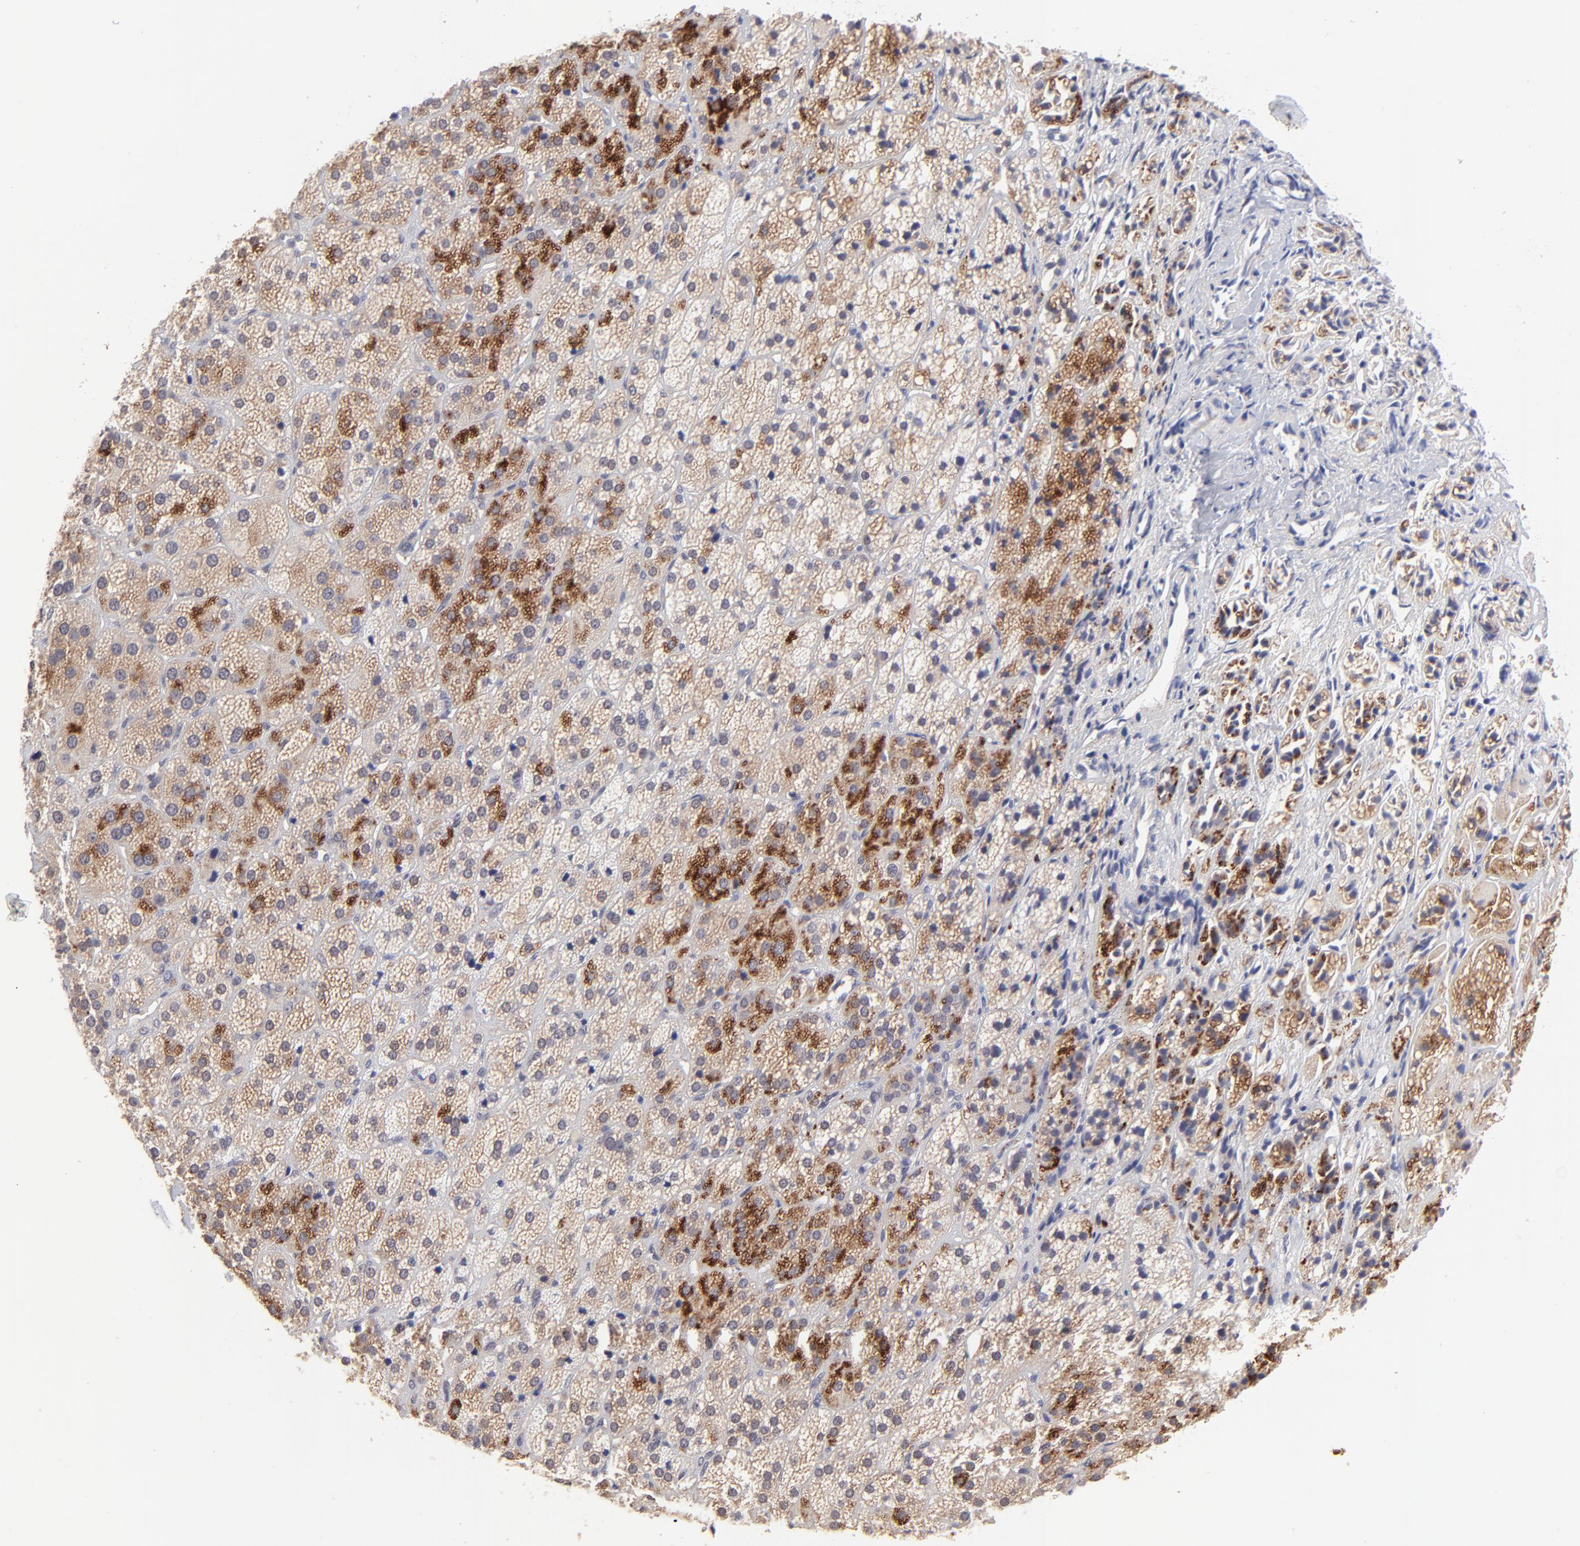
{"staining": {"intensity": "moderate", "quantity": "25%-75%", "location": "cytoplasmic/membranous"}, "tissue": "adrenal gland", "cell_type": "Glandular cells", "image_type": "normal", "snomed": [{"axis": "morphology", "description": "Normal tissue, NOS"}, {"axis": "topography", "description": "Adrenal gland"}], "caption": "Immunohistochemistry (IHC) (DAB (3,3'-diaminobenzidine)) staining of normal human adrenal gland shows moderate cytoplasmic/membranous protein staining in about 25%-75% of glandular cells.", "gene": "ZNF747", "patient": {"sex": "female", "age": 71}}